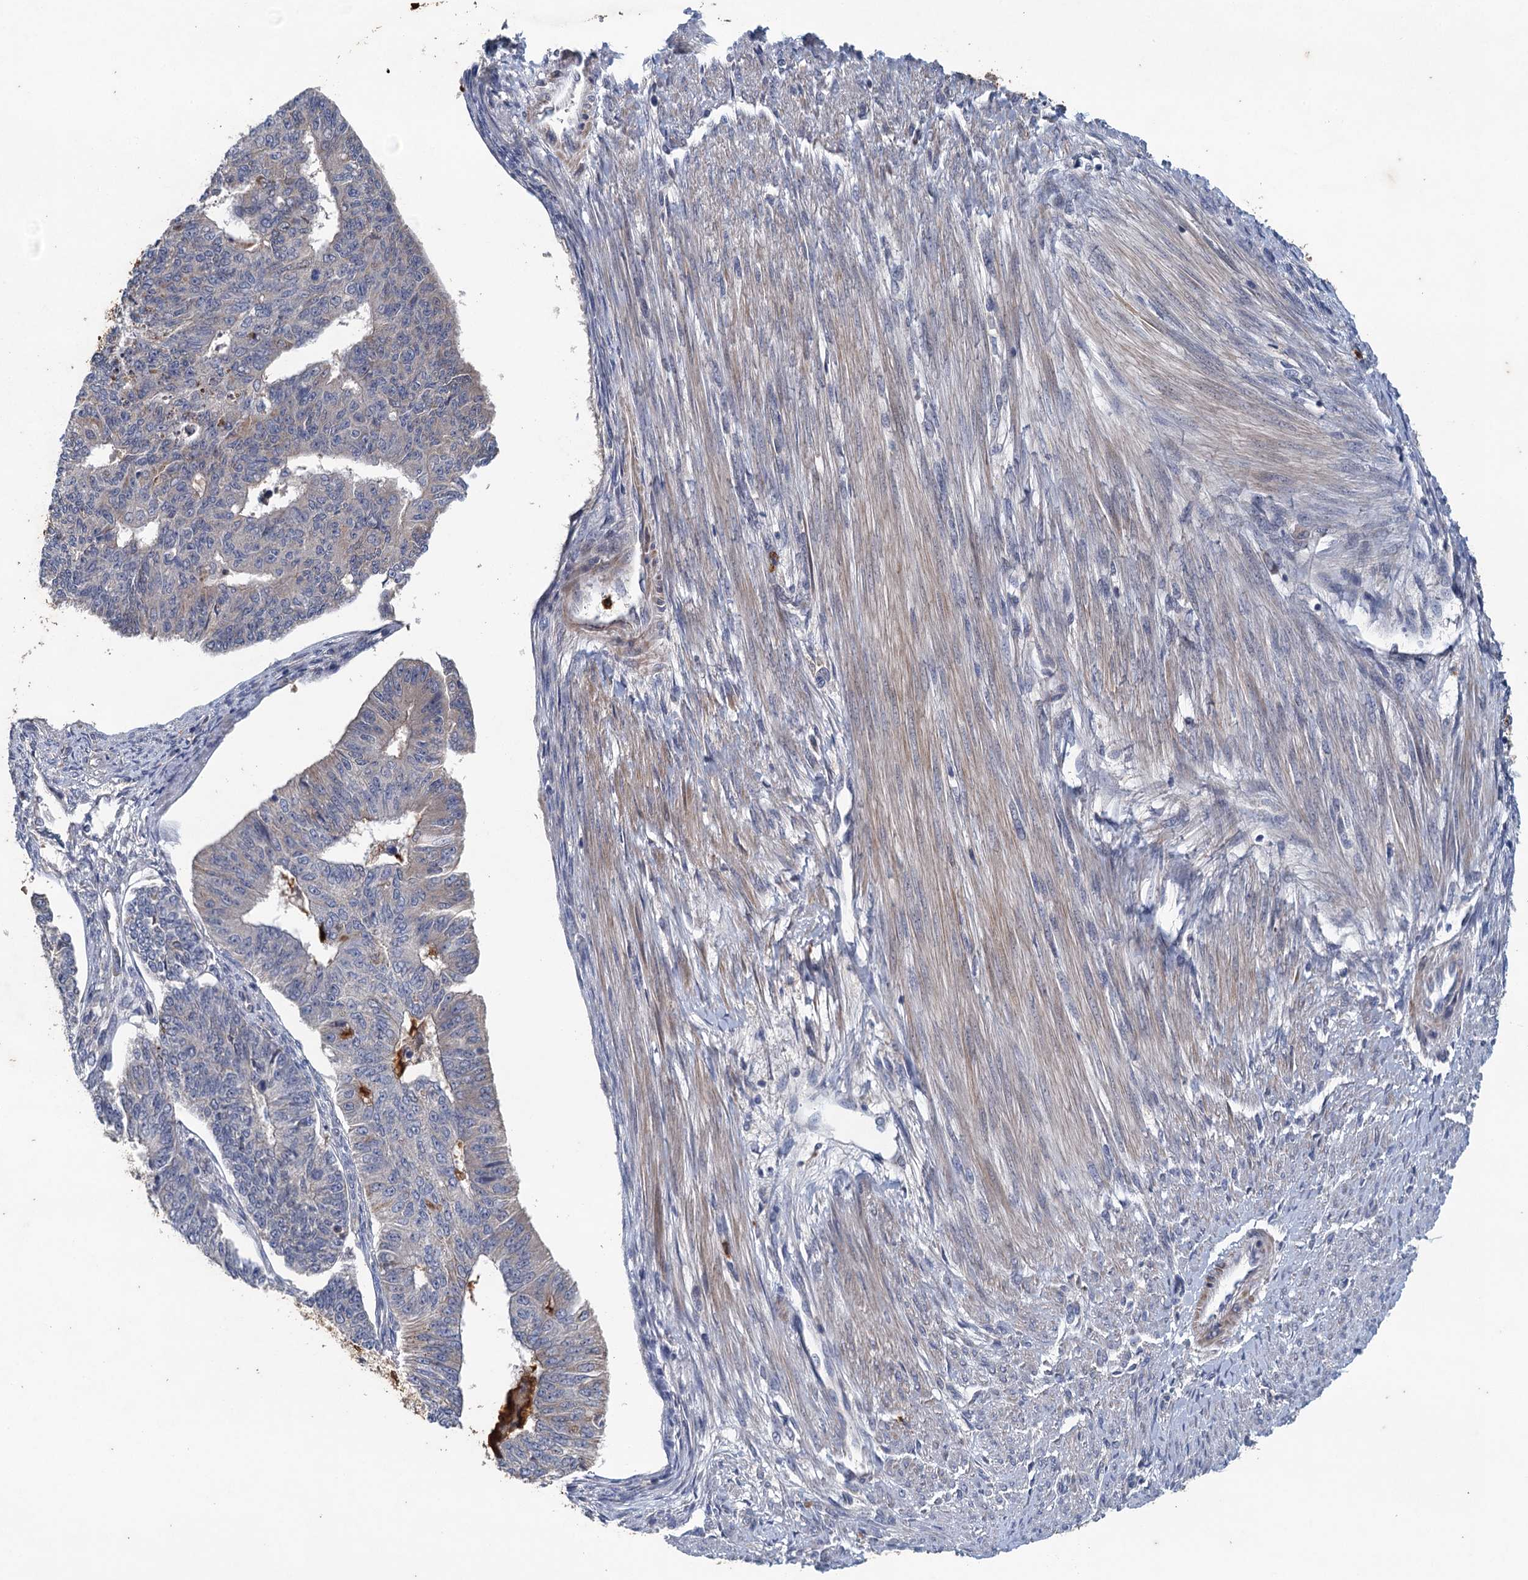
{"staining": {"intensity": "negative", "quantity": "none", "location": "none"}, "tissue": "endometrial cancer", "cell_type": "Tumor cells", "image_type": "cancer", "snomed": [{"axis": "morphology", "description": "Adenocarcinoma, NOS"}, {"axis": "topography", "description": "Endometrium"}], "caption": "This is an IHC micrograph of human endometrial cancer (adenocarcinoma). There is no positivity in tumor cells.", "gene": "TPCN1", "patient": {"sex": "female", "age": 32}}